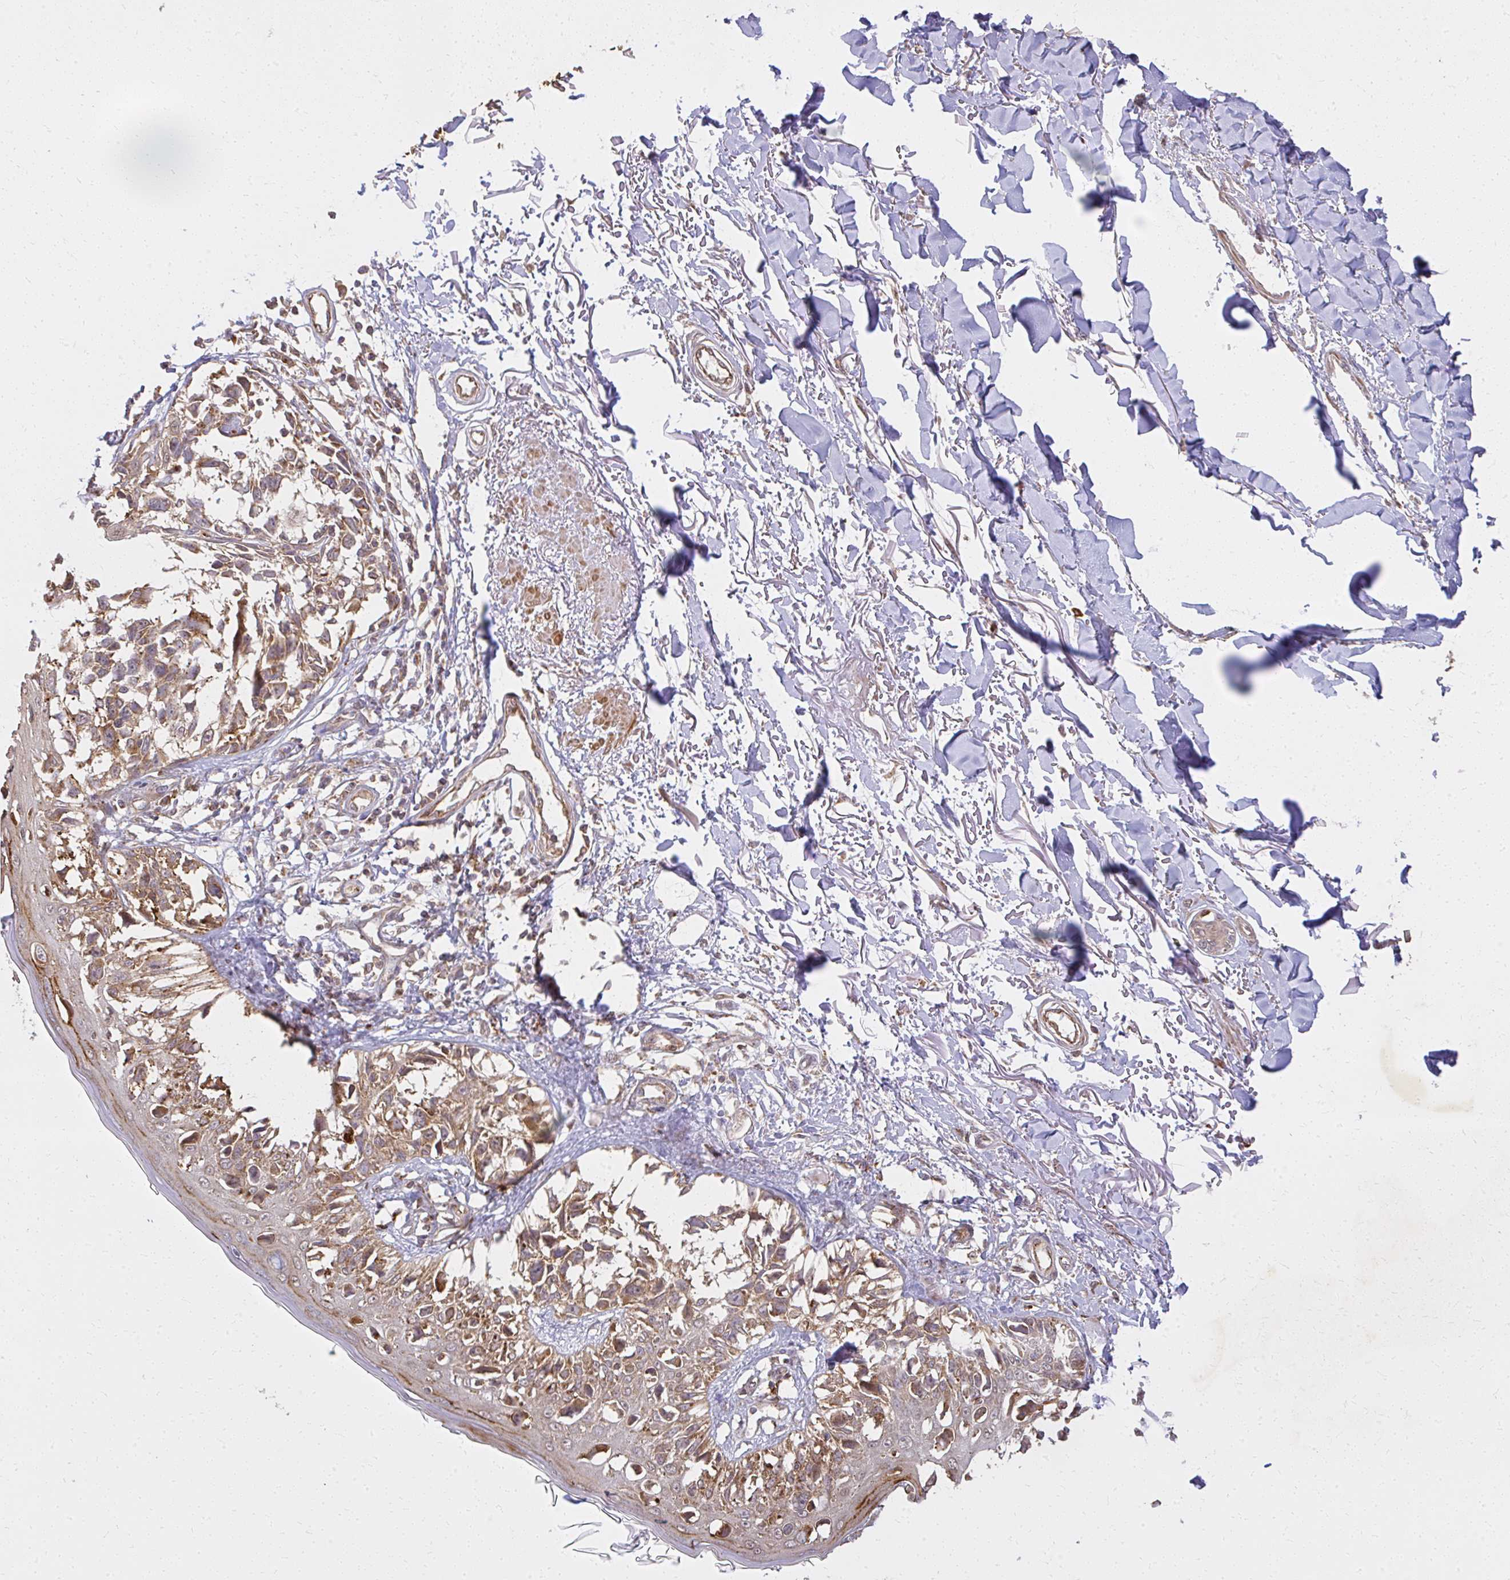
{"staining": {"intensity": "moderate", "quantity": ">75%", "location": "cytoplasmic/membranous"}, "tissue": "melanoma", "cell_type": "Tumor cells", "image_type": "cancer", "snomed": [{"axis": "morphology", "description": "Malignant melanoma, NOS"}, {"axis": "topography", "description": "Skin"}], "caption": "Immunohistochemistry of human malignant melanoma shows medium levels of moderate cytoplasmic/membranous staining in approximately >75% of tumor cells.", "gene": "GNS", "patient": {"sex": "male", "age": 73}}